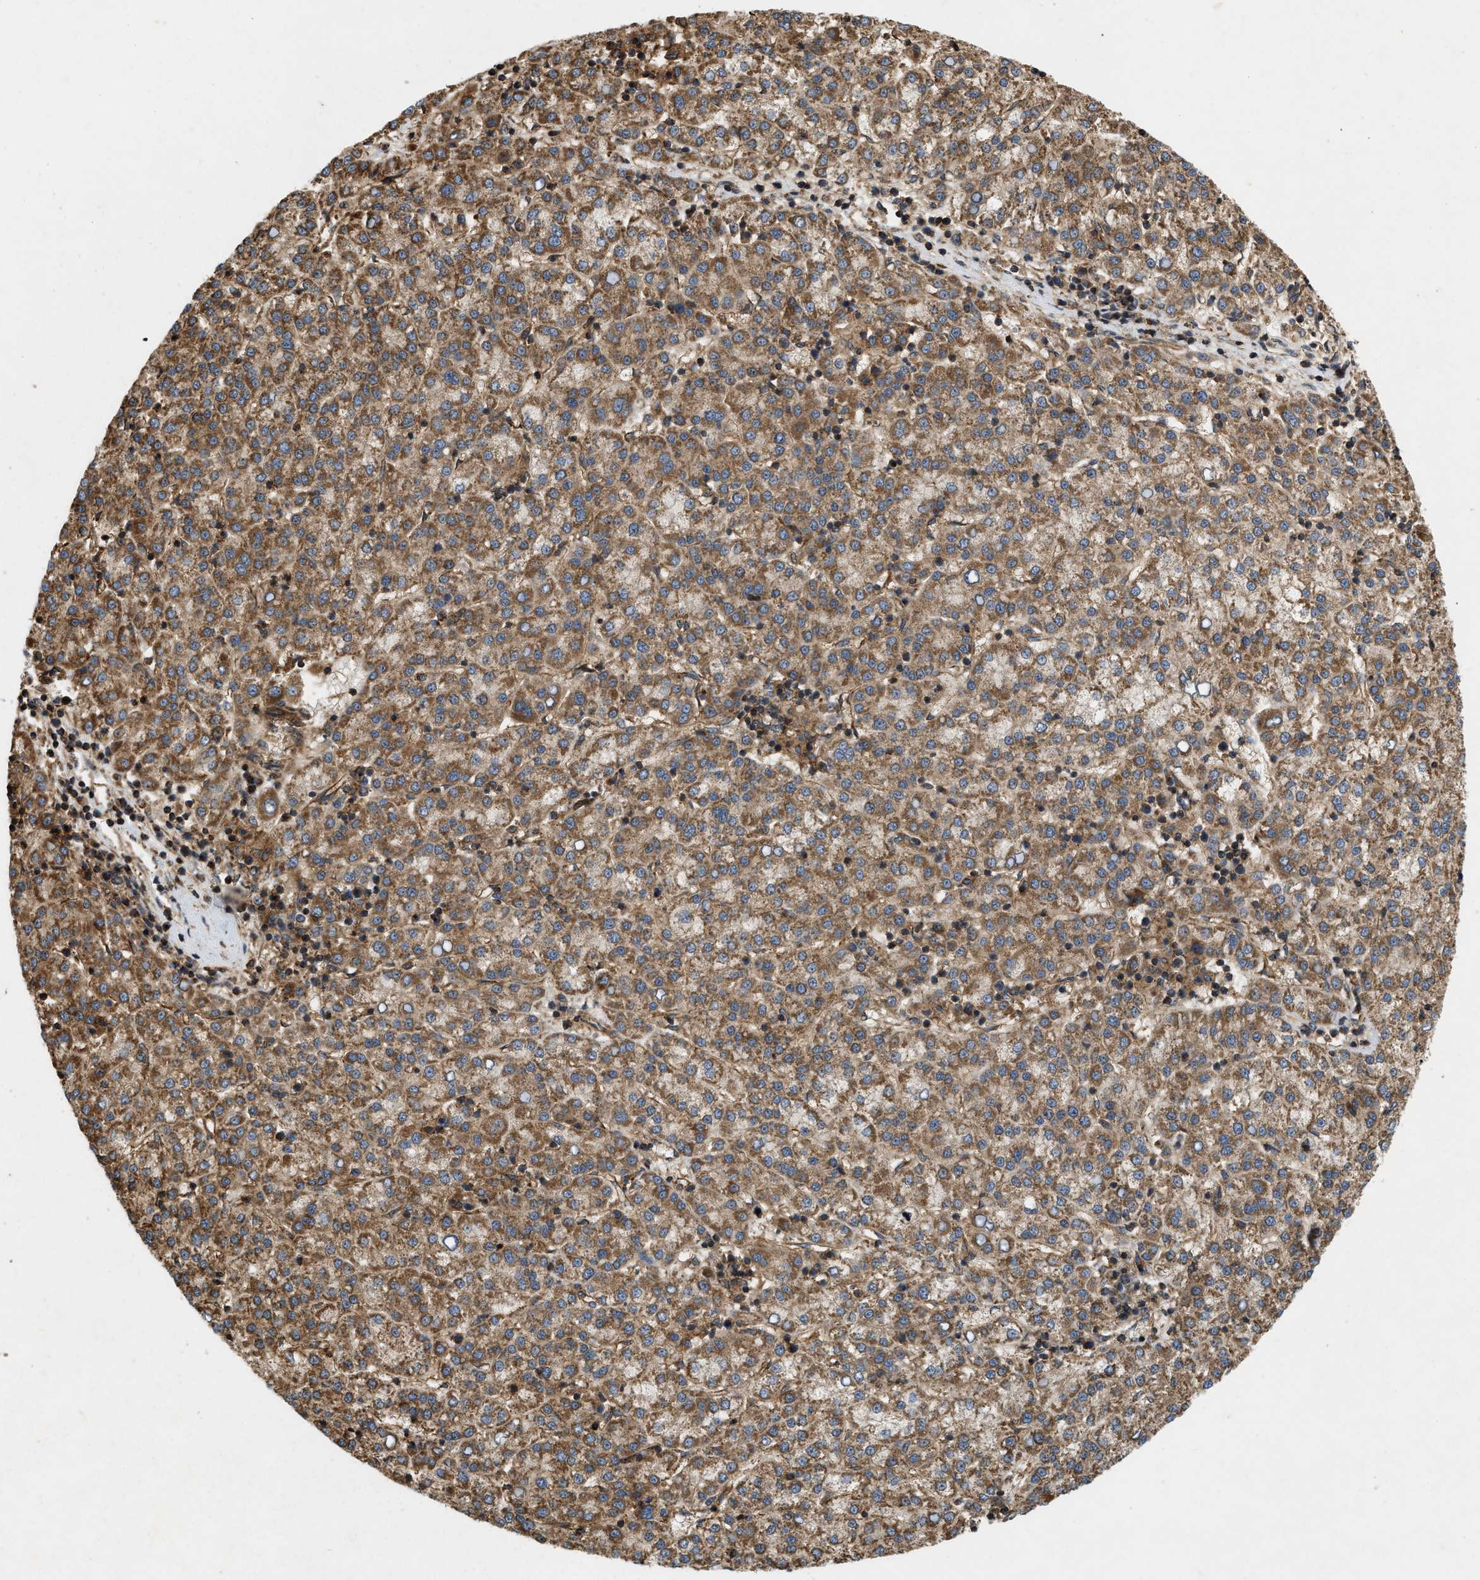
{"staining": {"intensity": "moderate", "quantity": ">75%", "location": "cytoplasmic/membranous"}, "tissue": "liver cancer", "cell_type": "Tumor cells", "image_type": "cancer", "snomed": [{"axis": "morphology", "description": "Carcinoma, Hepatocellular, NOS"}, {"axis": "topography", "description": "Liver"}], "caption": "Immunohistochemical staining of human hepatocellular carcinoma (liver) demonstrates moderate cytoplasmic/membranous protein positivity in about >75% of tumor cells. (Brightfield microscopy of DAB IHC at high magnification).", "gene": "GNB4", "patient": {"sex": "female", "age": 58}}